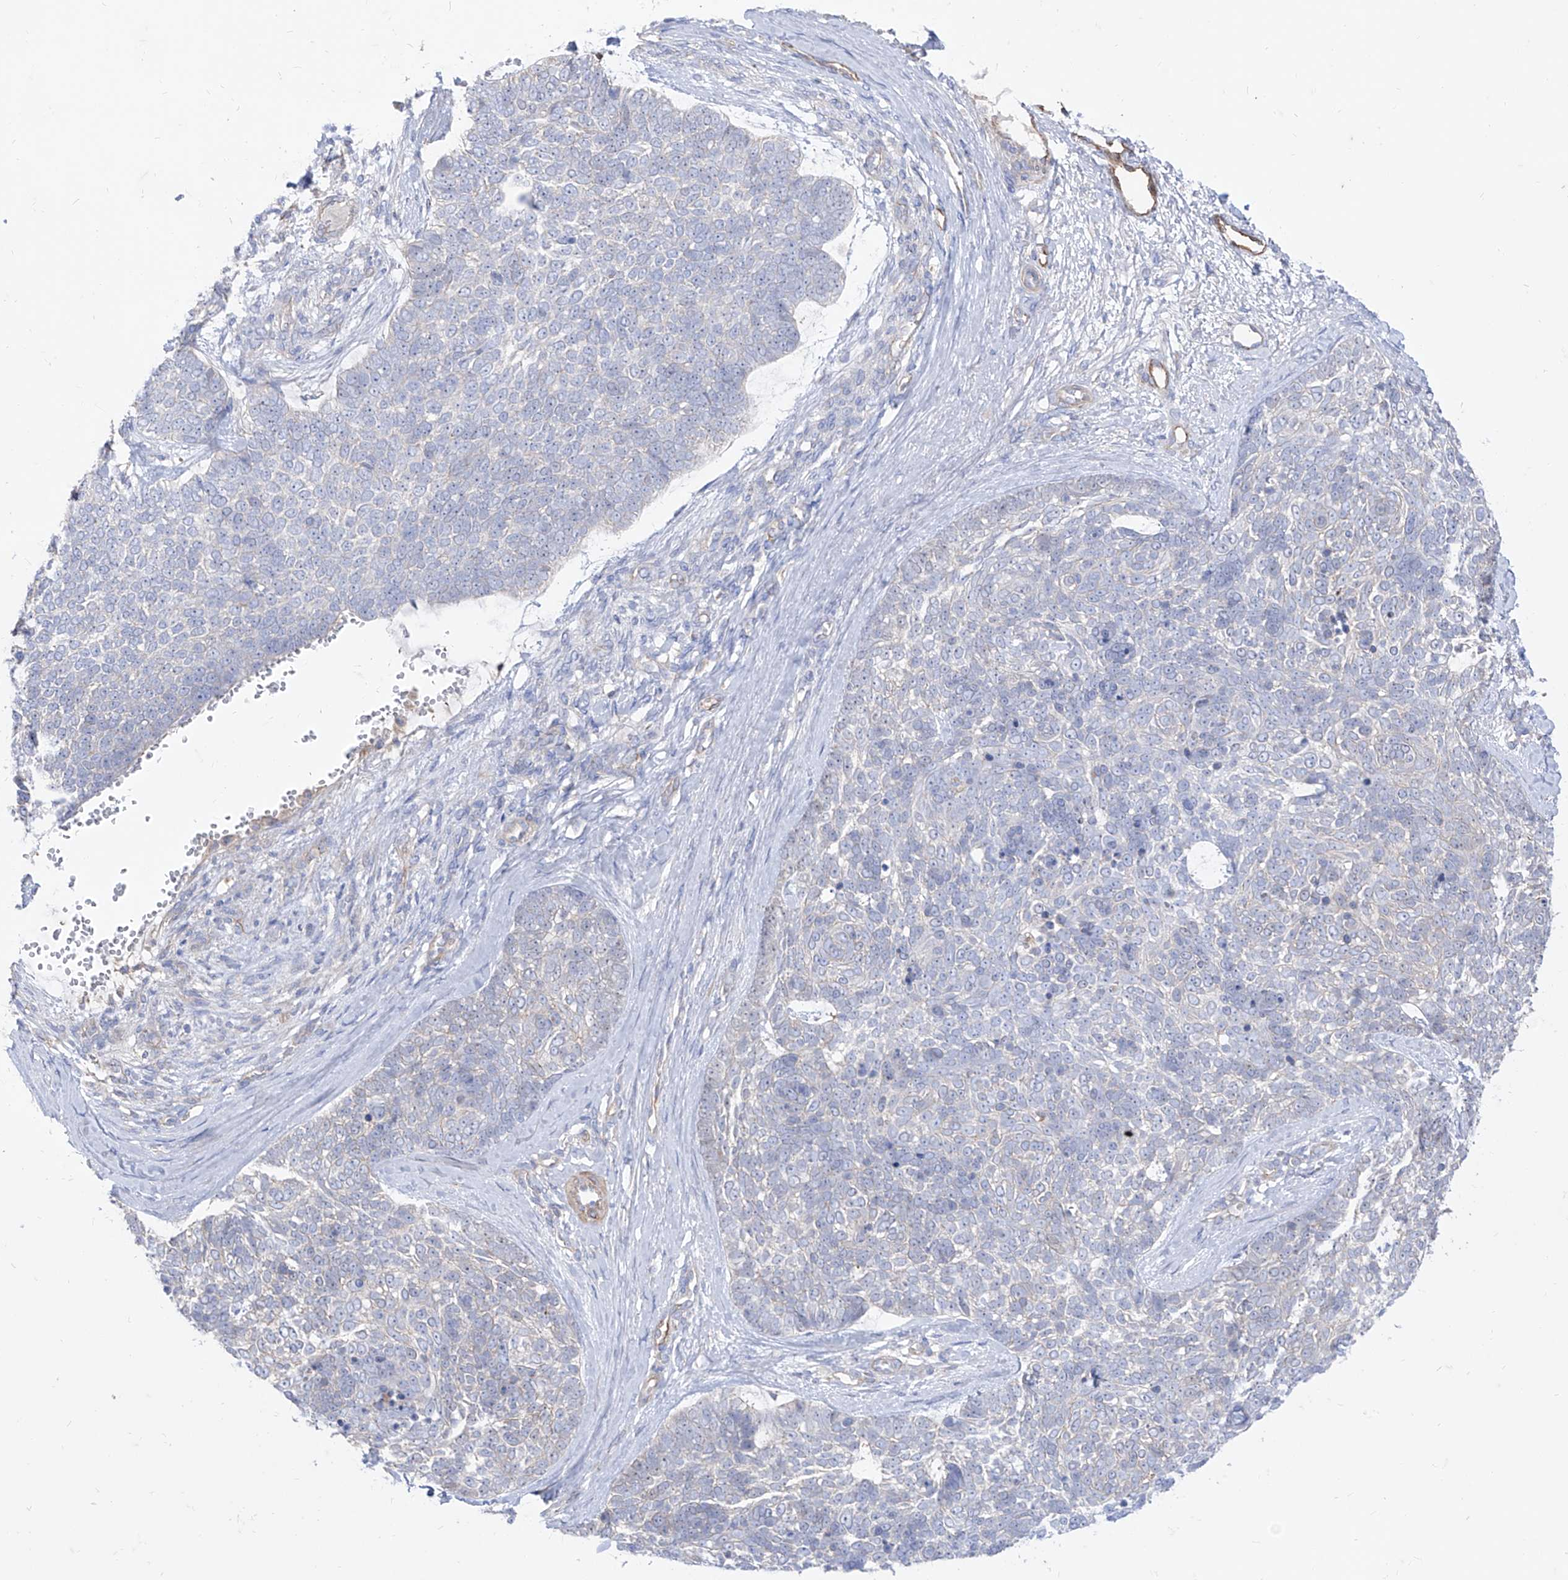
{"staining": {"intensity": "negative", "quantity": "none", "location": "none"}, "tissue": "skin cancer", "cell_type": "Tumor cells", "image_type": "cancer", "snomed": [{"axis": "morphology", "description": "Basal cell carcinoma"}, {"axis": "topography", "description": "Skin"}], "caption": "Tumor cells show no significant protein staining in skin basal cell carcinoma.", "gene": "C1orf74", "patient": {"sex": "female", "age": 81}}